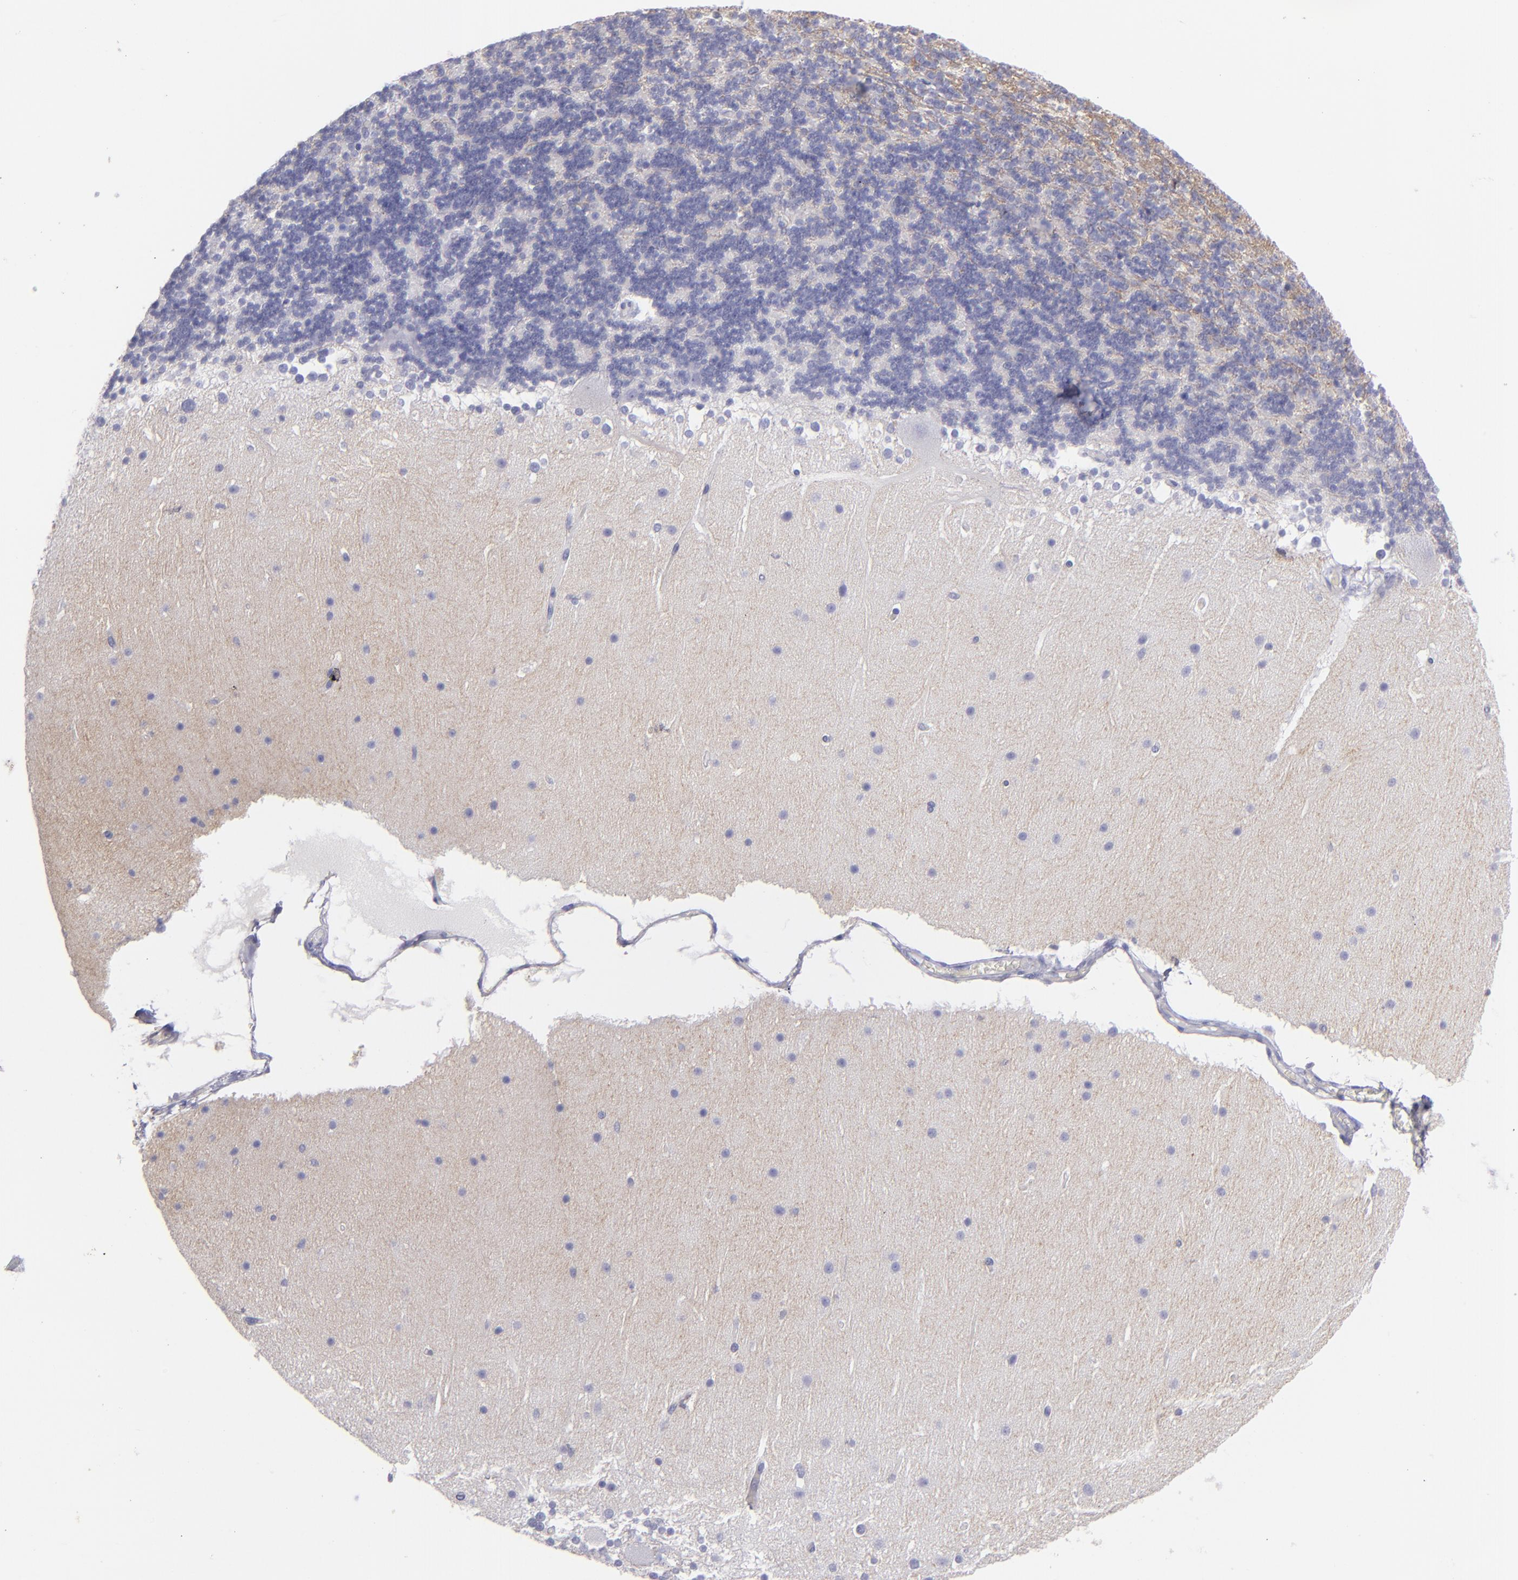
{"staining": {"intensity": "negative", "quantity": "none", "location": "none"}, "tissue": "cerebellum", "cell_type": "Cells in granular layer", "image_type": "normal", "snomed": [{"axis": "morphology", "description": "Normal tissue, NOS"}, {"axis": "topography", "description": "Cerebellum"}], "caption": "Cells in granular layer are negative for protein expression in normal human cerebellum.", "gene": "CD82", "patient": {"sex": "female", "age": 19}}